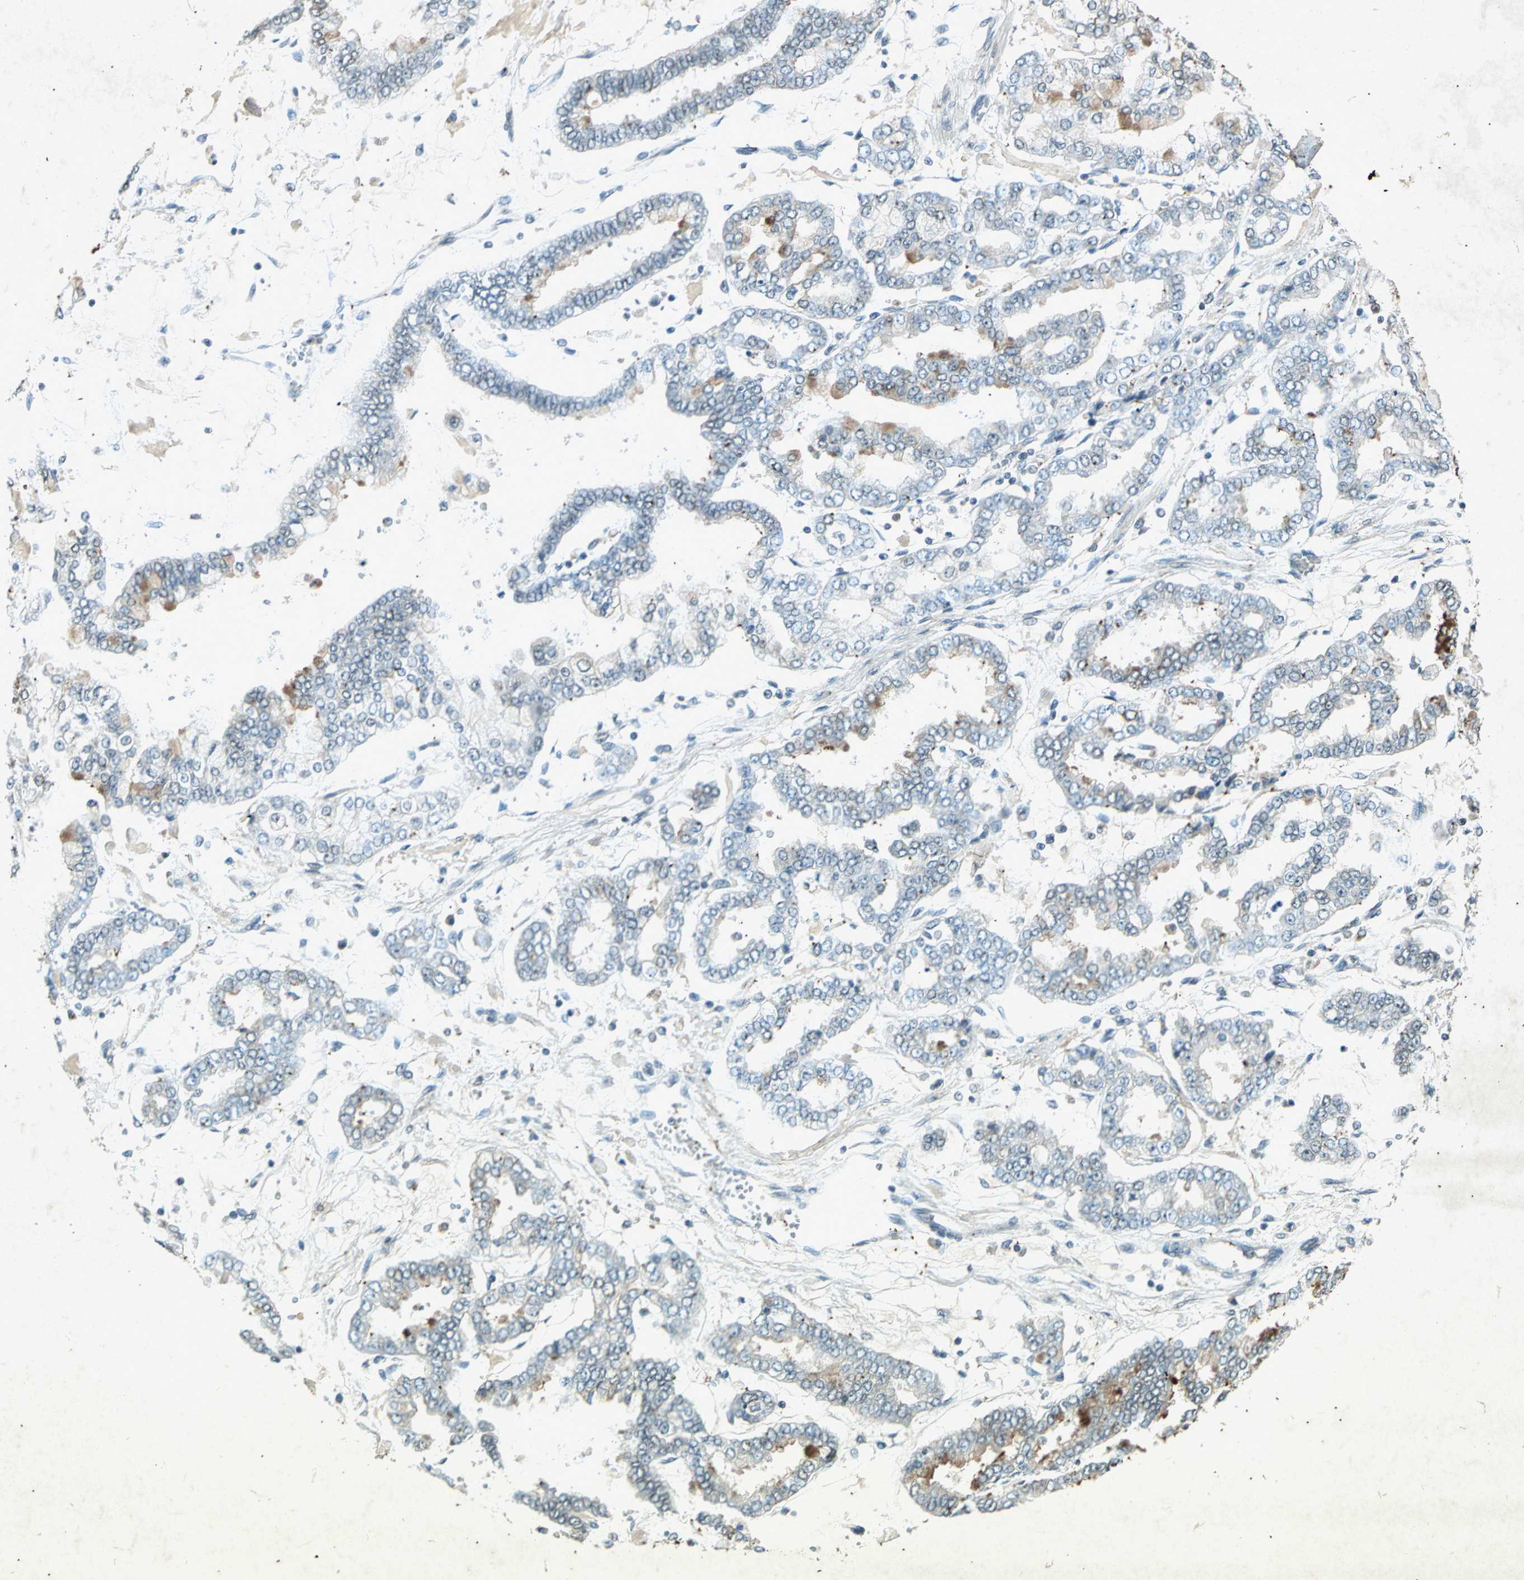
{"staining": {"intensity": "weak", "quantity": "<25%", "location": "cytoplasmic/membranous"}, "tissue": "stomach cancer", "cell_type": "Tumor cells", "image_type": "cancer", "snomed": [{"axis": "morphology", "description": "Normal tissue, NOS"}, {"axis": "morphology", "description": "Adenocarcinoma, NOS"}, {"axis": "topography", "description": "Stomach, upper"}, {"axis": "topography", "description": "Stomach"}], "caption": "Immunohistochemistry of human adenocarcinoma (stomach) displays no positivity in tumor cells.", "gene": "PSEN1", "patient": {"sex": "male", "age": 76}}